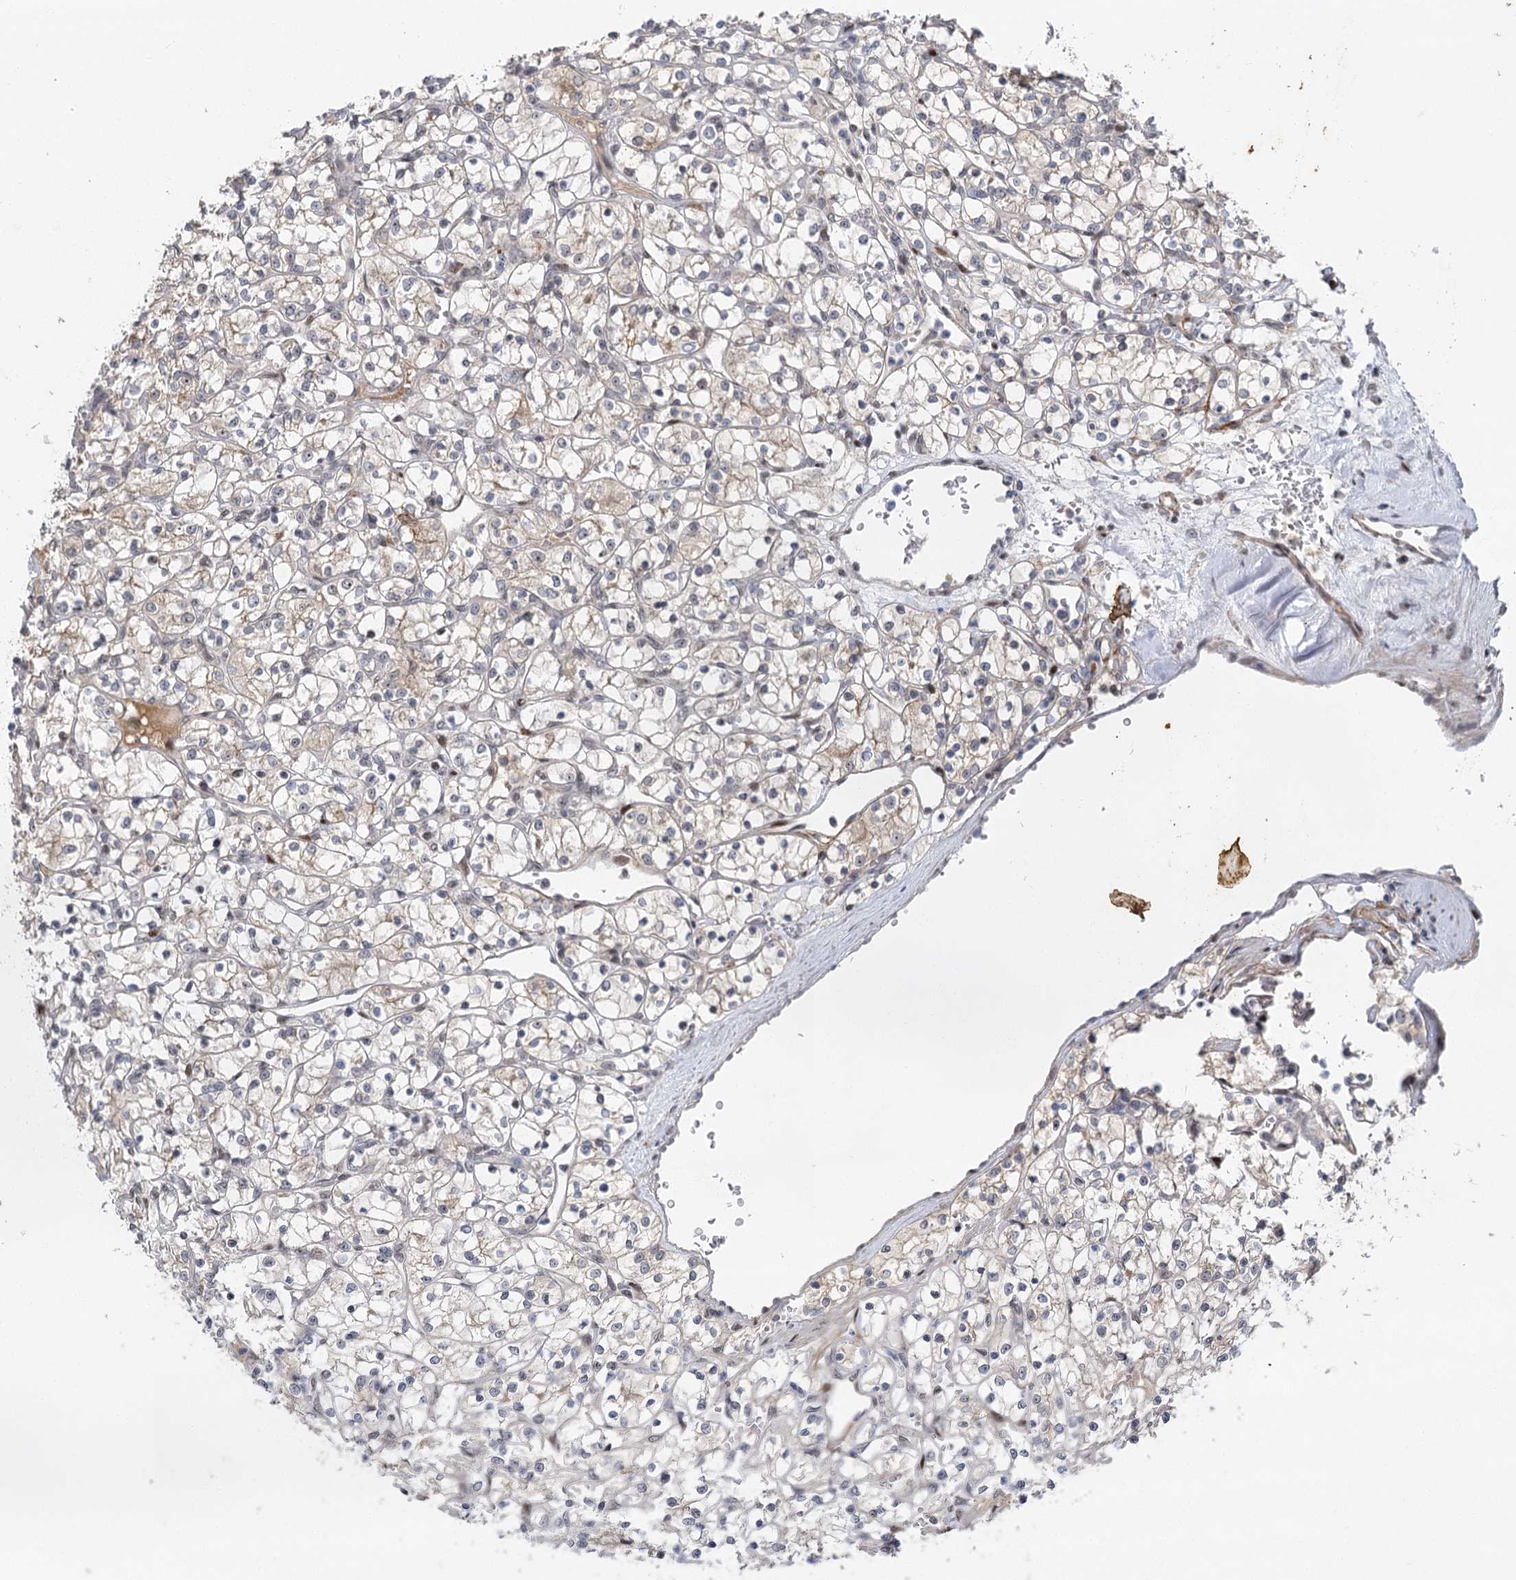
{"staining": {"intensity": "weak", "quantity": "<25%", "location": "cytoplasmic/membranous"}, "tissue": "renal cancer", "cell_type": "Tumor cells", "image_type": "cancer", "snomed": [{"axis": "morphology", "description": "Adenocarcinoma, NOS"}, {"axis": "topography", "description": "Kidney"}], "caption": "This micrograph is of renal cancer stained with immunohistochemistry to label a protein in brown with the nuclei are counter-stained blue. There is no expression in tumor cells.", "gene": "IL11RA", "patient": {"sex": "female", "age": 69}}